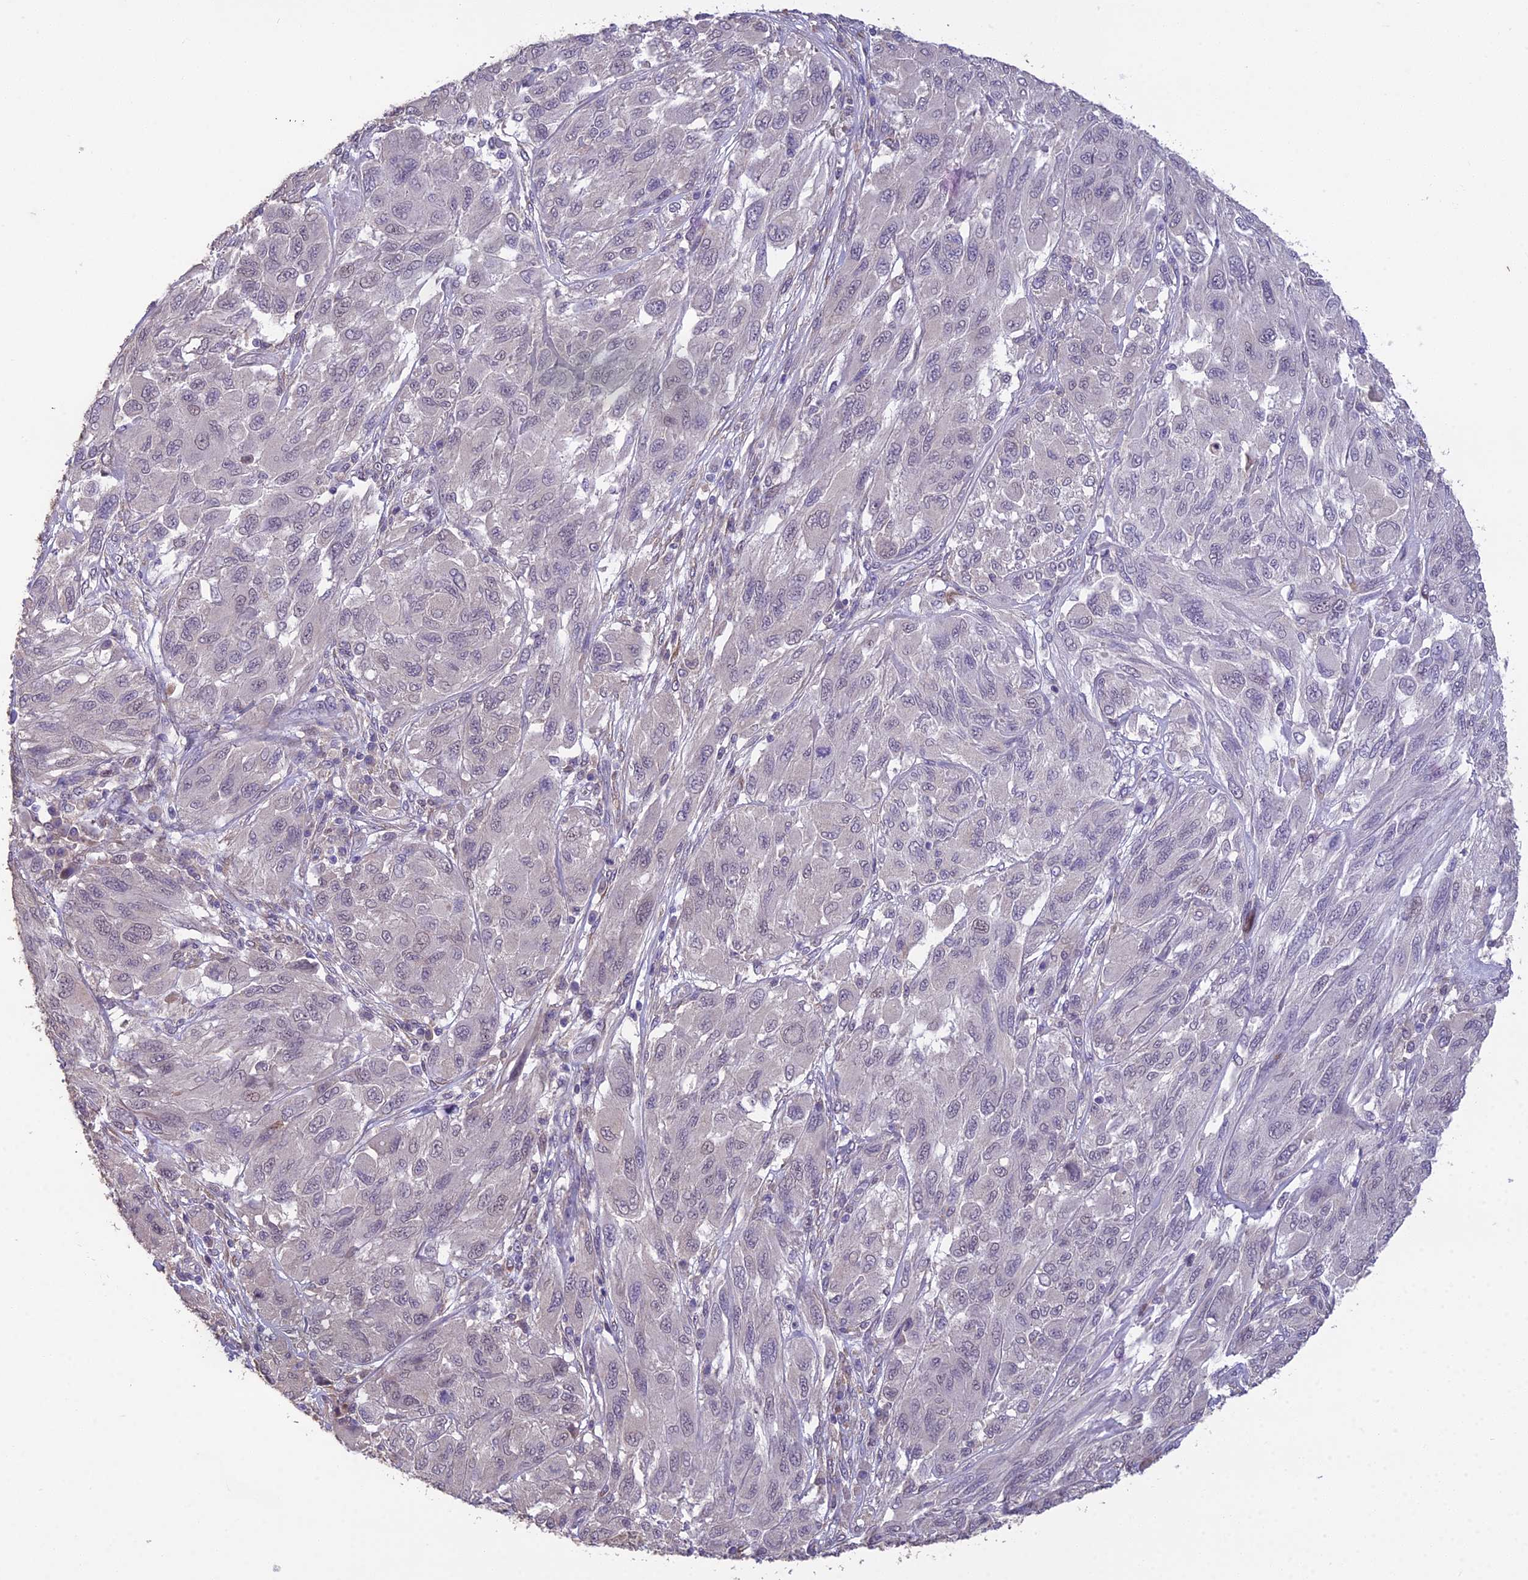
{"staining": {"intensity": "negative", "quantity": "none", "location": "none"}, "tissue": "melanoma", "cell_type": "Tumor cells", "image_type": "cancer", "snomed": [{"axis": "morphology", "description": "Malignant melanoma, NOS"}, {"axis": "topography", "description": "Skin"}], "caption": "Immunohistochemistry (IHC) photomicrograph of malignant melanoma stained for a protein (brown), which reveals no expression in tumor cells. (DAB (3,3'-diaminobenzidine) immunohistochemistry visualized using brightfield microscopy, high magnification).", "gene": "PUS10", "patient": {"sex": "female", "age": 91}}